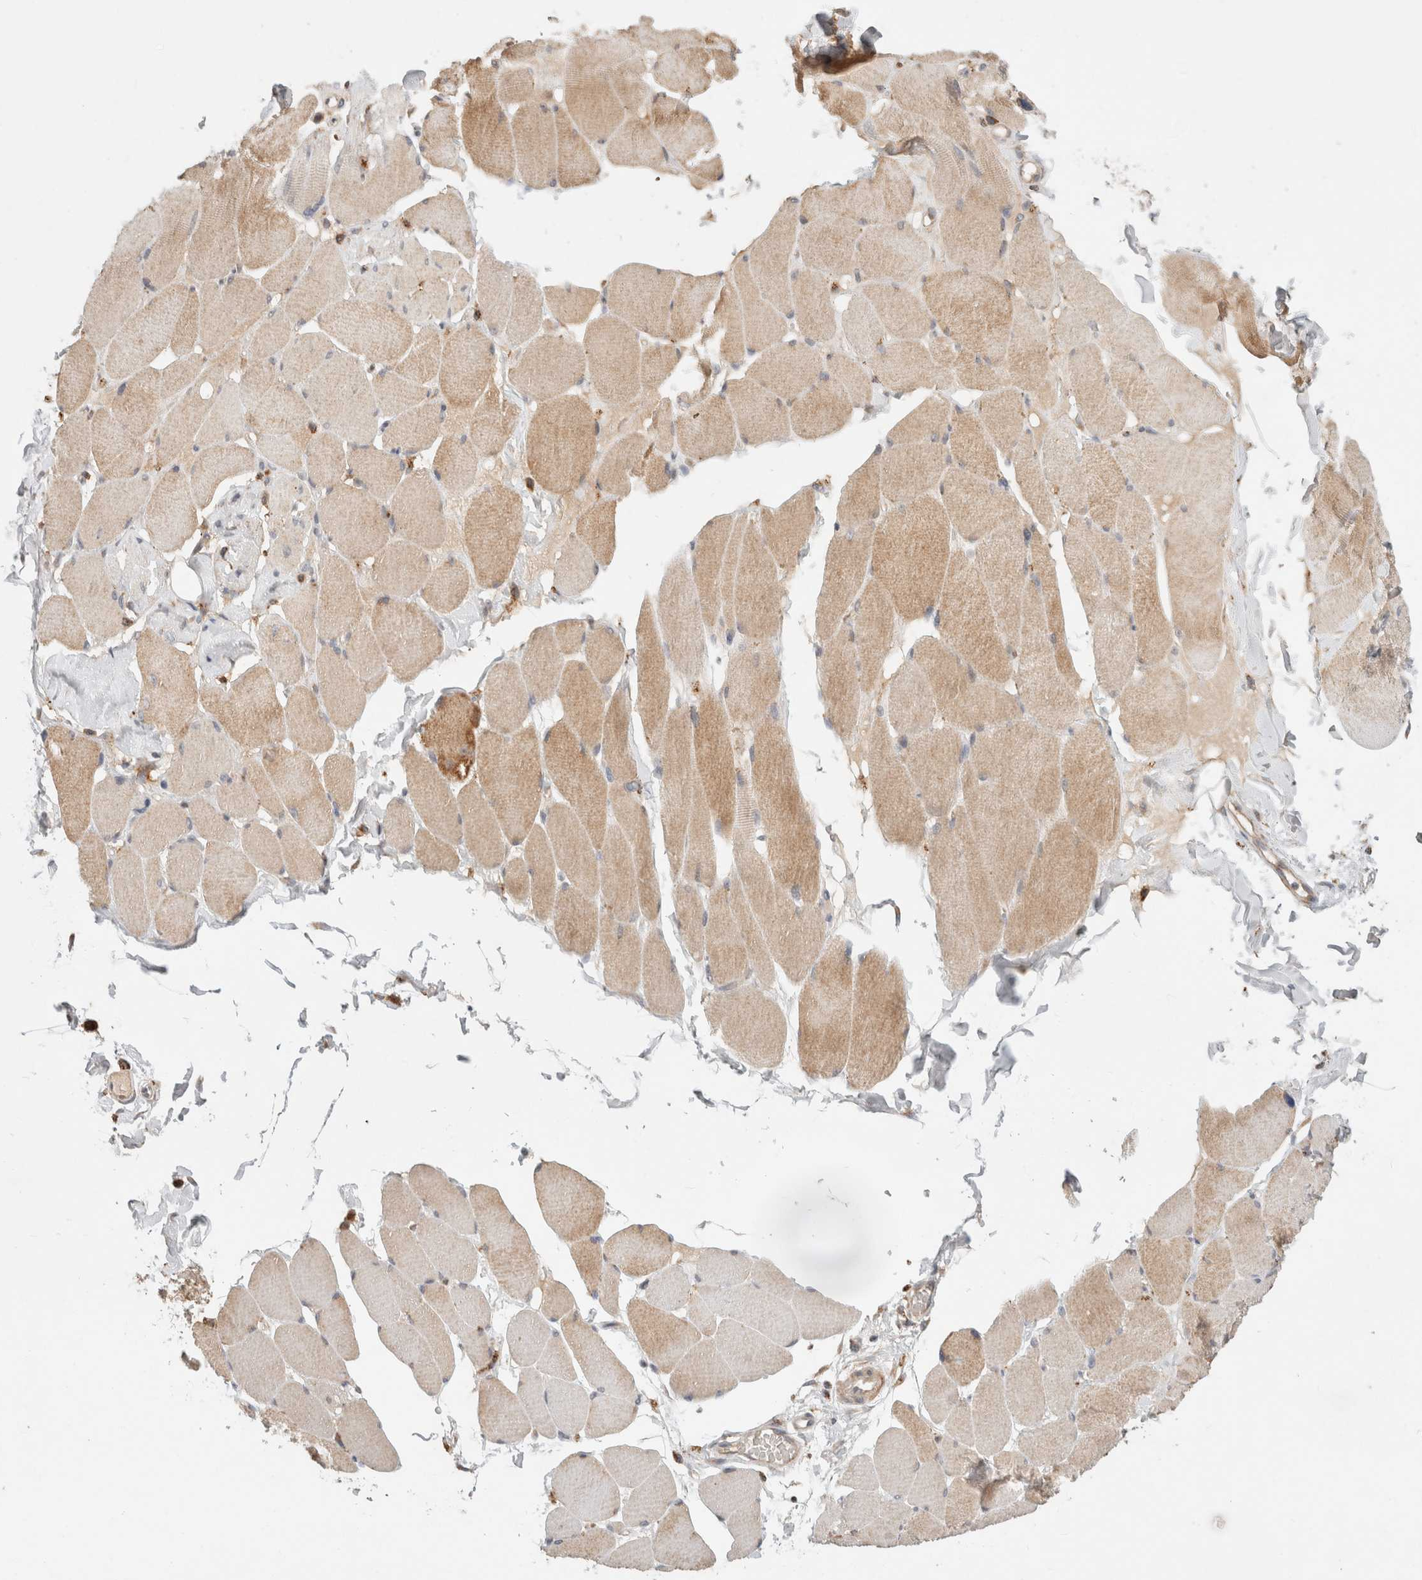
{"staining": {"intensity": "weak", "quantity": ">75%", "location": "cytoplasmic/membranous"}, "tissue": "skeletal muscle", "cell_type": "Myocytes", "image_type": "normal", "snomed": [{"axis": "morphology", "description": "Normal tissue, NOS"}, {"axis": "topography", "description": "Skin"}, {"axis": "topography", "description": "Skeletal muscle"}], "caption": "Immunohistochemical staining of benign skeletal muscle demonstrates >75% levels of weak cytoplasmic/membranous protein staining in about >75% of myocytes.", "gene": "HROB", "patient": {"sex": "male", "age": 83}}